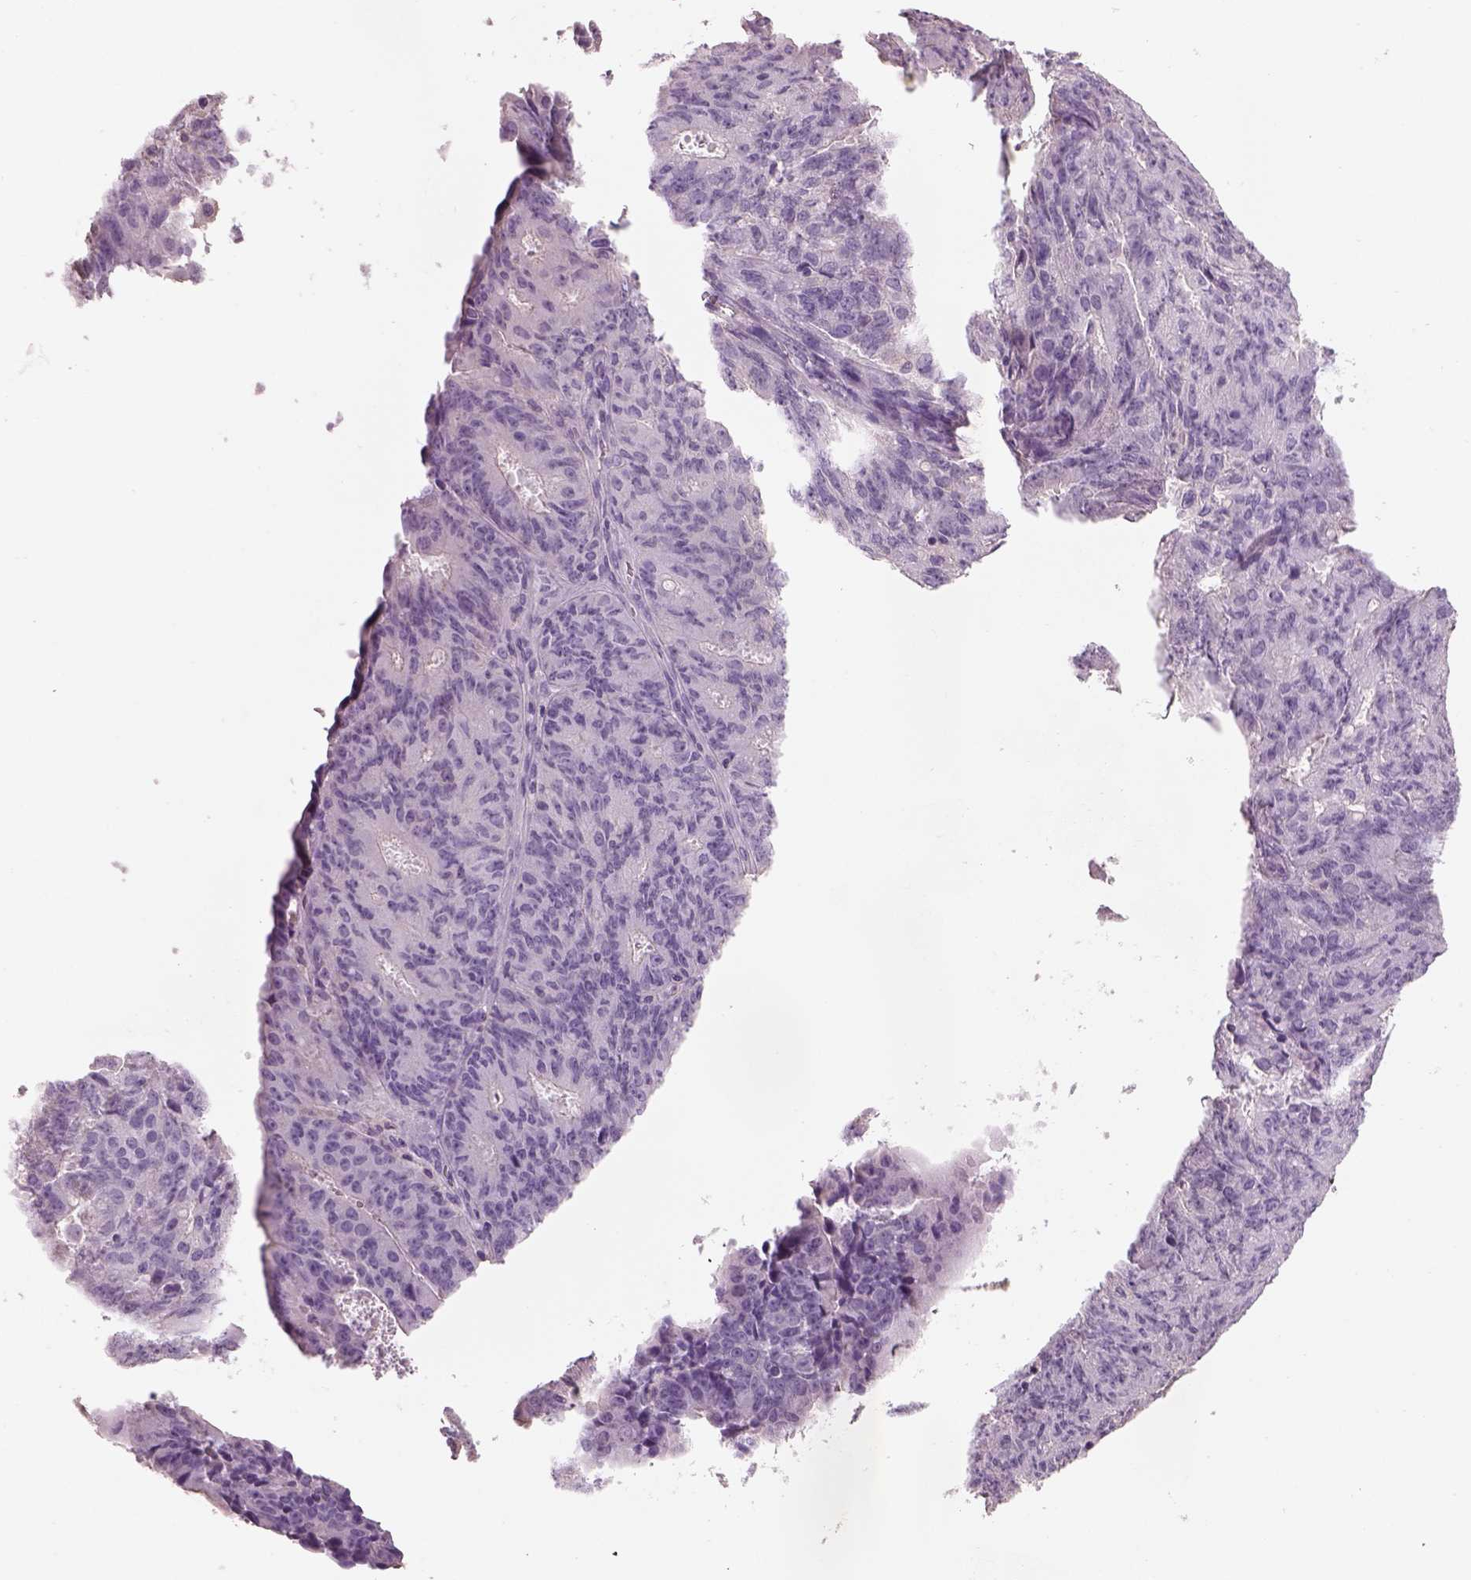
{"staining": {"intensity": "negative", "quantity": "none", "location": "none"}, "tissue": "ovarian cancer", "cell_type": "Tumor cells", "image_type": "cancer", "snomed": [{"axis": "morphology", "description": "Carcinoma, endometroid"}, {"axis": "topography", "description": "Ovary"}], "caption": "IHC photomicrograph of neoplastic tissue: human ovarian cancer (endometroid carcinoma) stained with DAB demonstrates no significant protein expression in tumor cells.", "gene": "OTUD6A", "patient": {"sex": "female", "age": 42}}